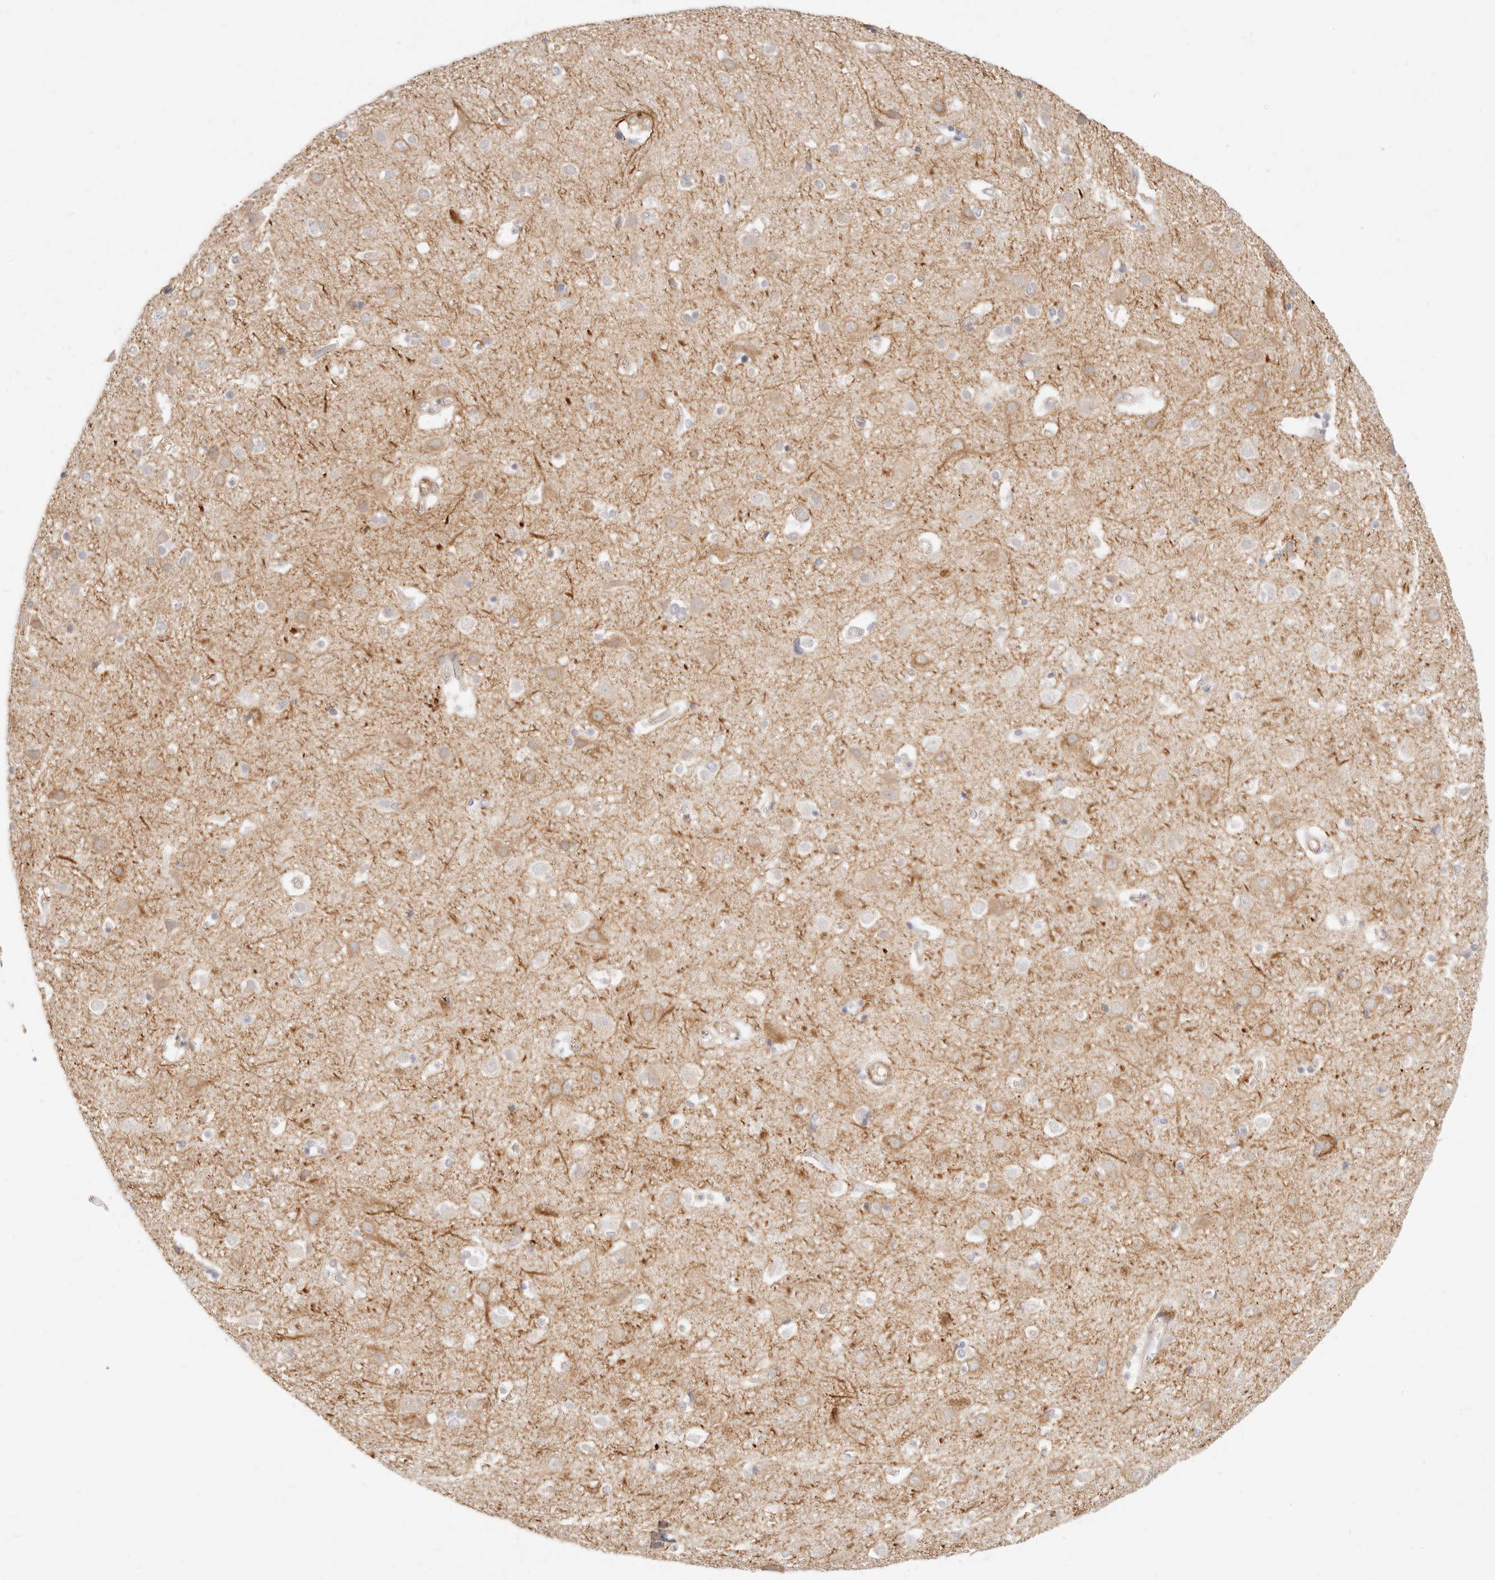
{"staining": {"intensity": "moderate", "quantity": "<25%", "location": "cytoplasmic/membranous"}, "tissue": "cerebral cortex", "cell_type": "Endothelial cells", "image_type": "normal", "snomed": [{"axis": "morphology", "description": "Normal tissue, NOS"}, {"axis": "topography", "description": "Cerebral cortex"}], "caption": "A histopathology image of human cerebral cortex stained for a protein shows moderate cytoplasmic/membranous brown staining in endothelial cells. The protein is shown in brown color, while the nuclei are stained blue.", "gene": "UBXN10", "patient": {"sex": "male", "age": 54}}